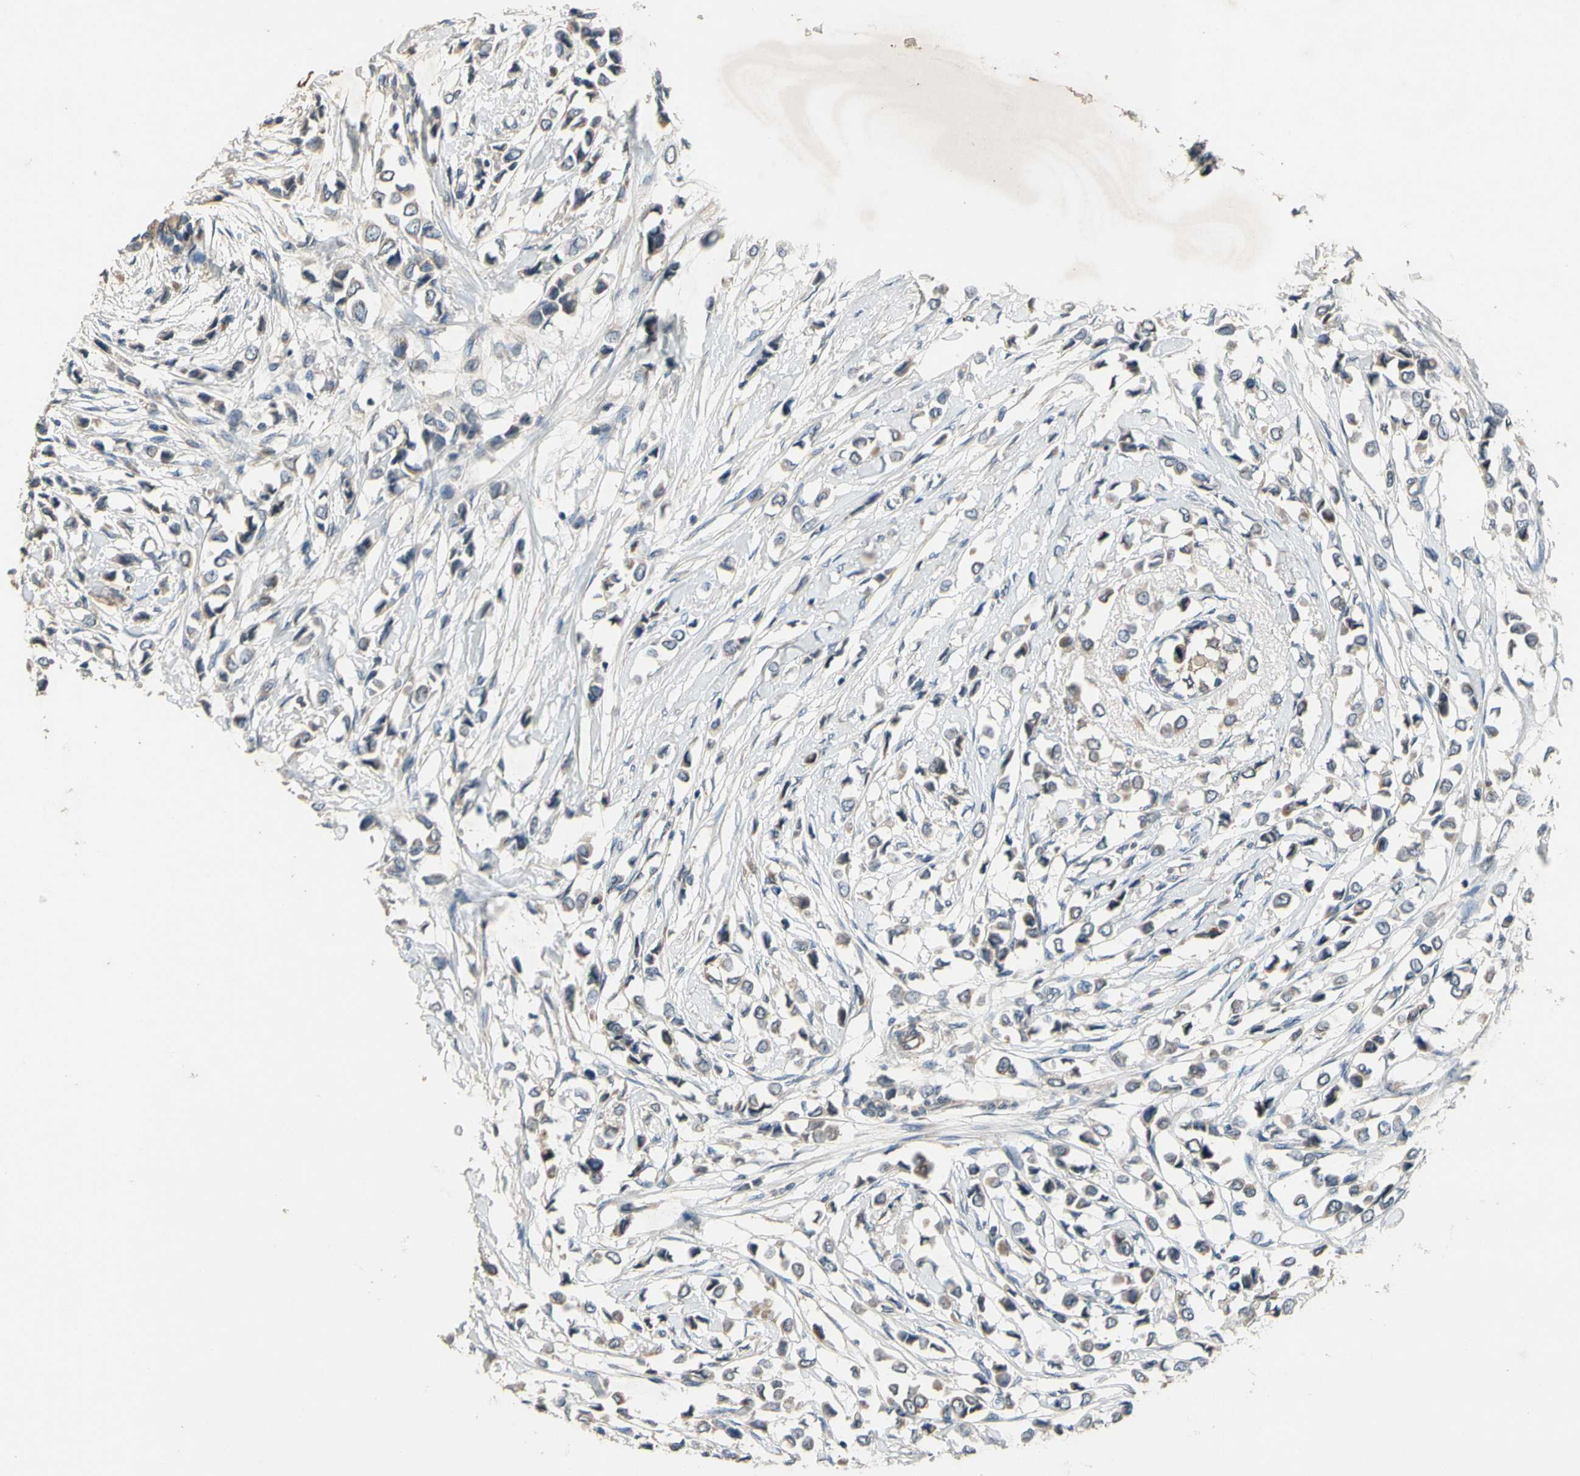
{"staining": {"intensity": "weak", "quantity": "25%-75%", "location": "cytoplasmic/membranous"}, "tissue": "breast cancer", "cell_type": "Tumor cells", "image_type": "cancer", "snomed": [{"axis": "morphology", "description": "Lobular carcinoma"}, {"axis": "topography", "description": "Breast"}], "caption": "This is a photomicrograph of immunohistochemistry staining of lobular carcinoma (breast), which shows weak staining in the cytoplasmic/membranous of tumor cells.", "gene": "ALKBH3", "patient": {"sex": "female", "age": 51}}